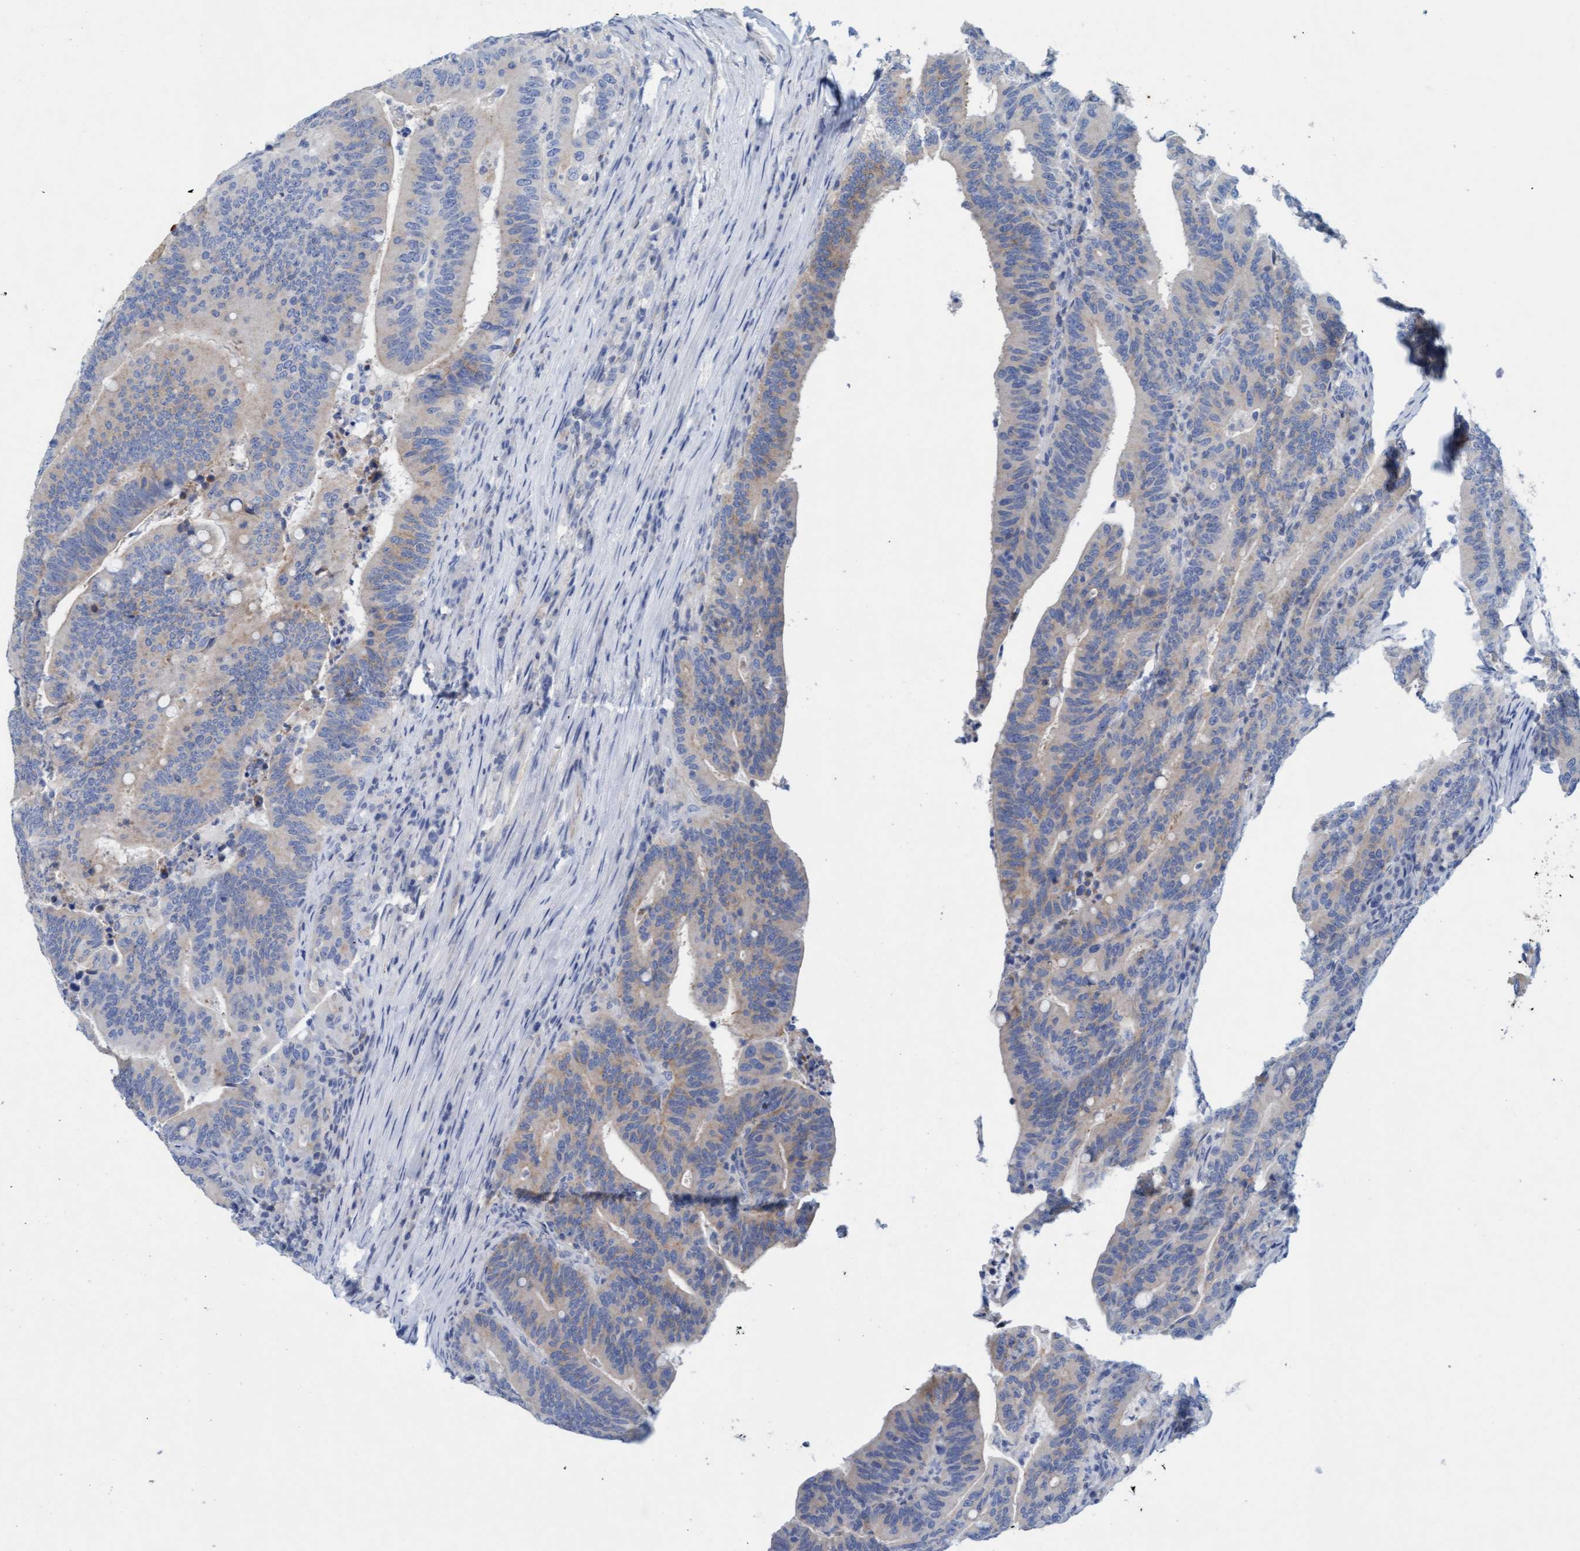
{"staining": {"intensity": "weak", "quantity": "<25%", "location": "cytoplasmic/membranous"}, "tissue": "colorectal cancer", "cell_type": "Tumor cells", "image_type": "cancer", "snomed": [{"axis": "morphology", "description": "Adenocarcinoma, NOS"}, {"axis": "topography", "description": "Colon"}], "caption": "Tumor cells are negative for brown protein staining in colorectal cancer (adenocarcinoma). (Stains: DAB immunohistochemistry with hematoxylin counter stain, Microscopy: brightfield microscopy at high magnification).", "gene": "SIGIRR", "patient": {"sex": "female", "age": 66}}